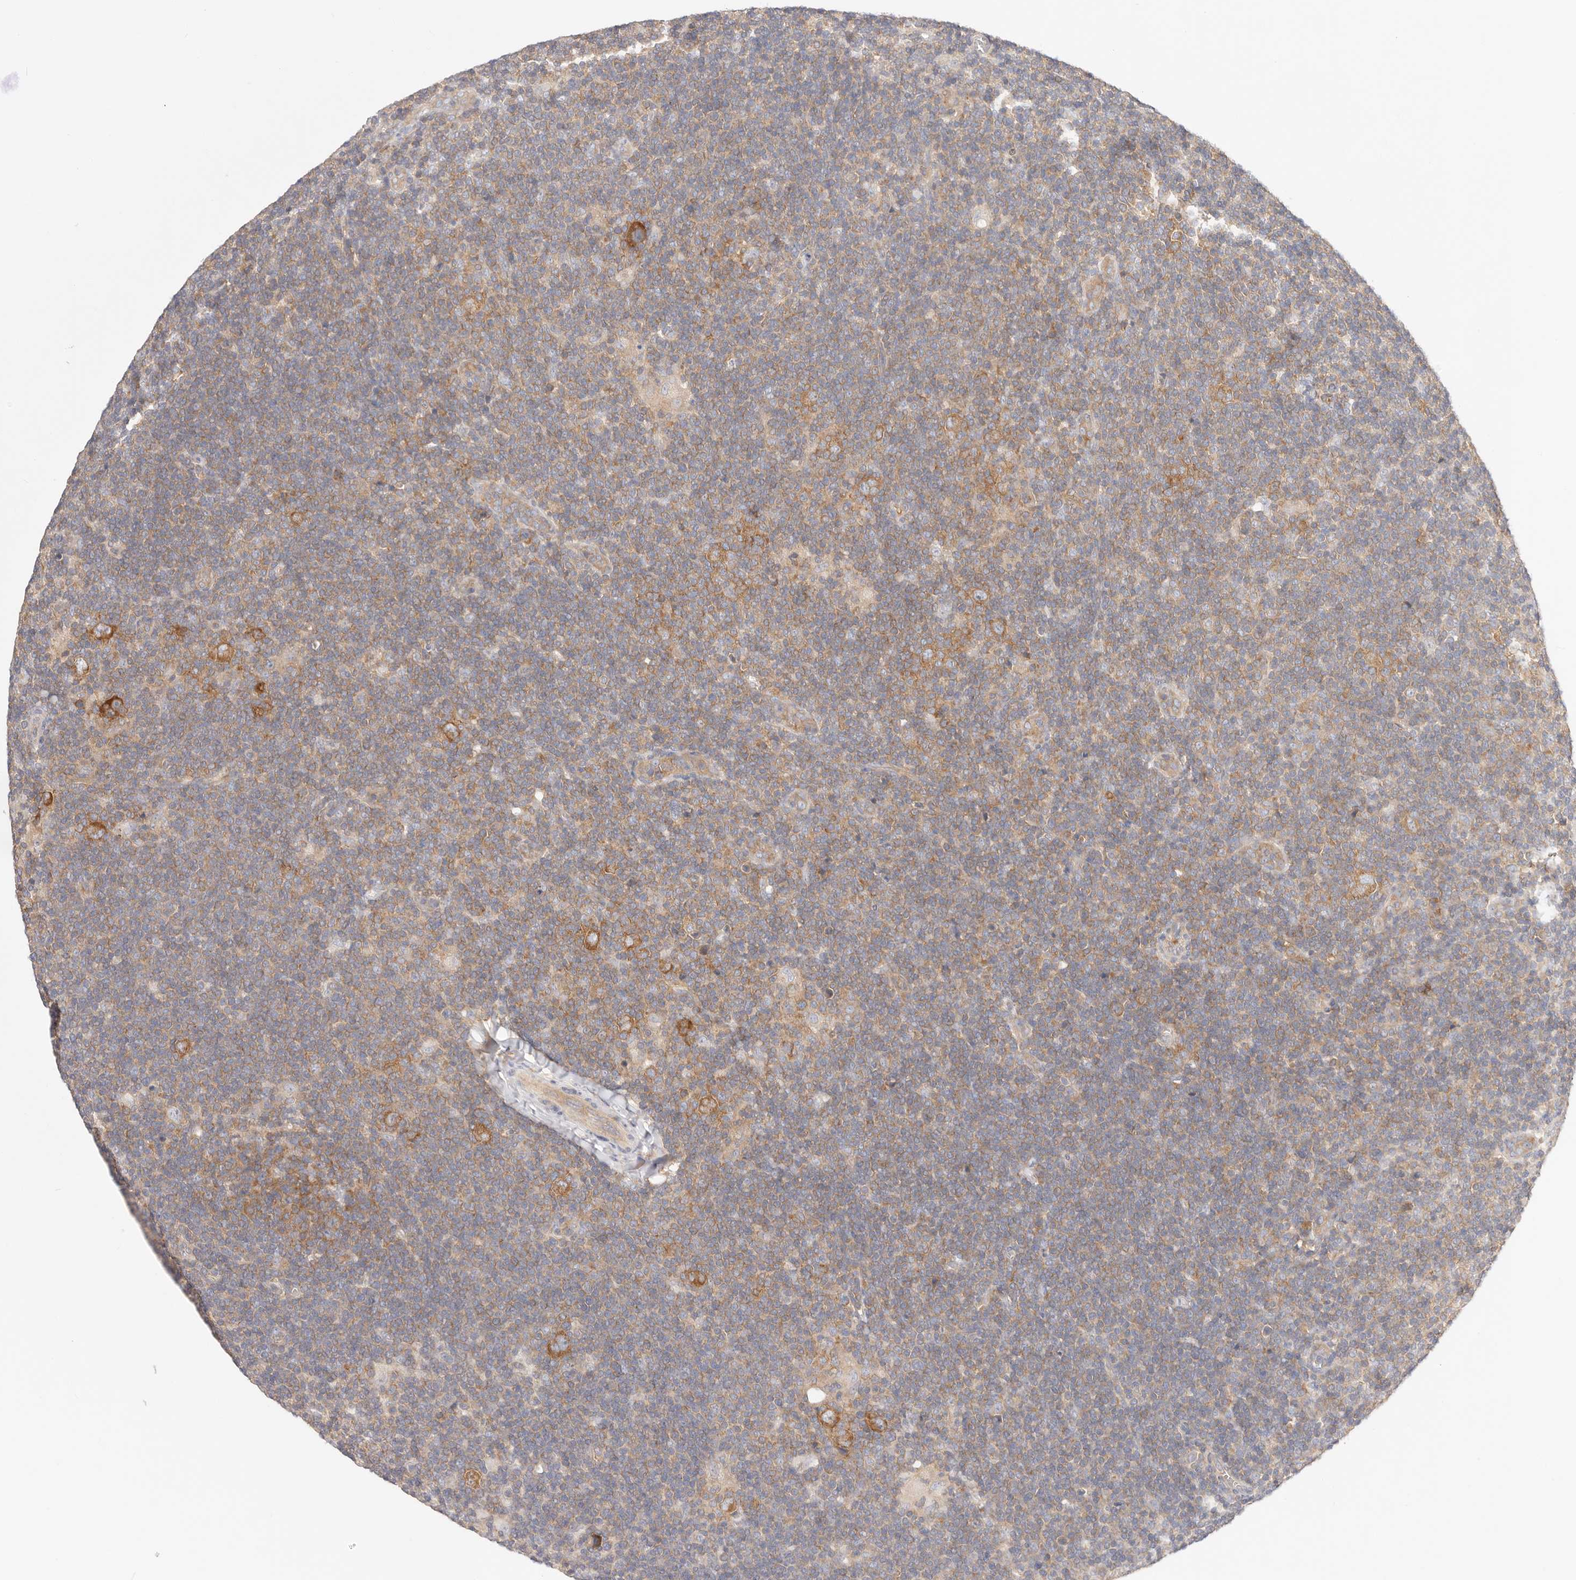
{"staining": {"intensity": "moderate", "quantity": "25%-75%", "location": "cytoplasmic/membranous"}, "tissue": "lymphoma", "cell_type": "Tumor cells", "image_type": "cancer", "snomed": [{"axis": "morphology", "description": "Hodgkin's disease, NOS"}, {"axis": "topography", "description": "Lymph node"}], "caption": "An immunohistochemistry image of neoplastic tissue is shown. Protein staining in brown highlights moderate cytoplasmic/membranous positivity in Hodgkin's disease within tumor cells. (Stains: DAB in brown, nuclei in blue, Microscopy: brightfield microscopy at high magnification).", "gene": "KCMF1", "patient": {"sex": "female", "age": 57}}